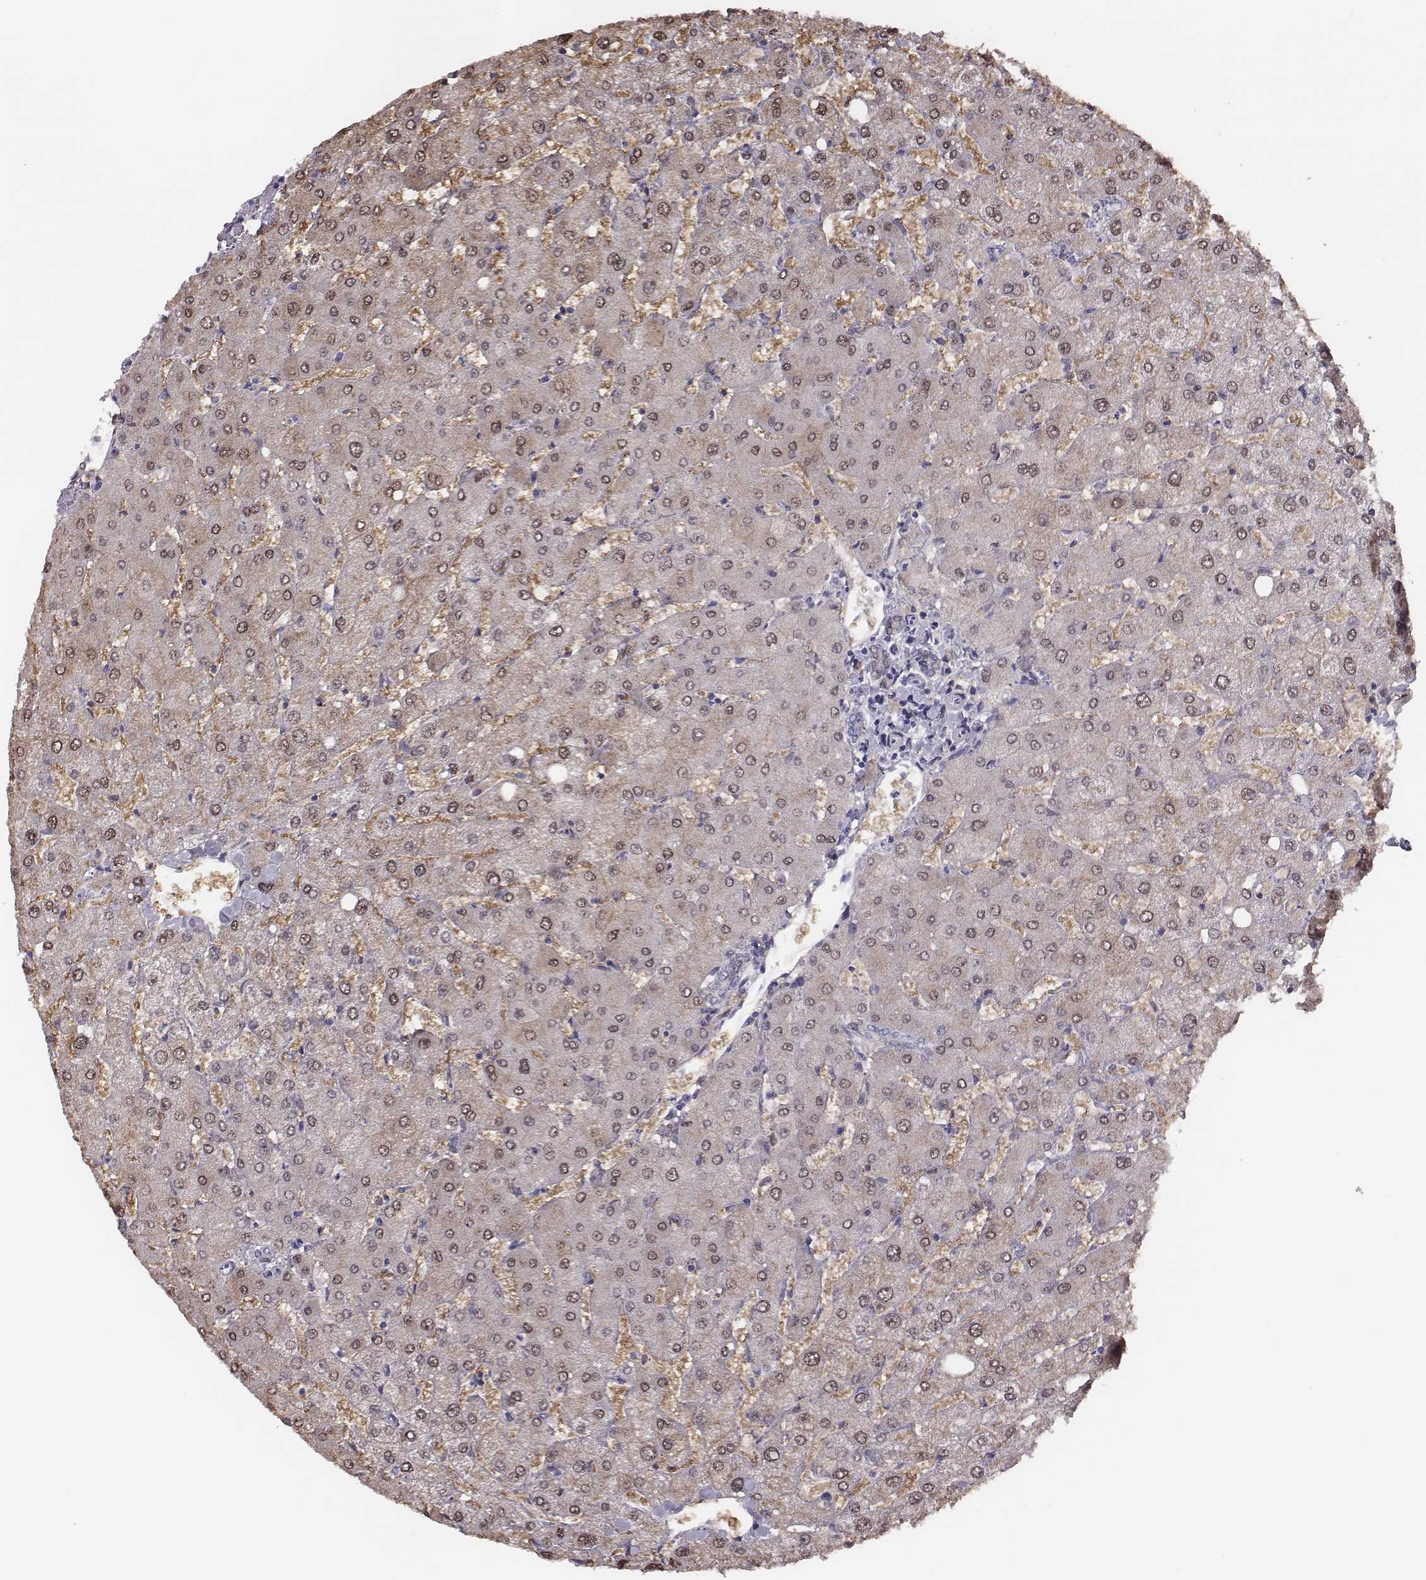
{"staining": {"intensity": "negative", "quantity": "none", "location": "none"}, "tissue": "liver", "cell_type": "Cholangiocytes", "image_type": "normal", "snomed": [{"axis": "morphology", "description": "Normal tissue, NOS"}, {"axis": "topography", "description": "Liver"}], "caption": "A high-resolution histopathology image shows immunohistochemistry staining of normal liver, which shows no significant expression in cholangiocytes.", "gene": "SCML2", "patient": {"sex": "female", "age": 54}}